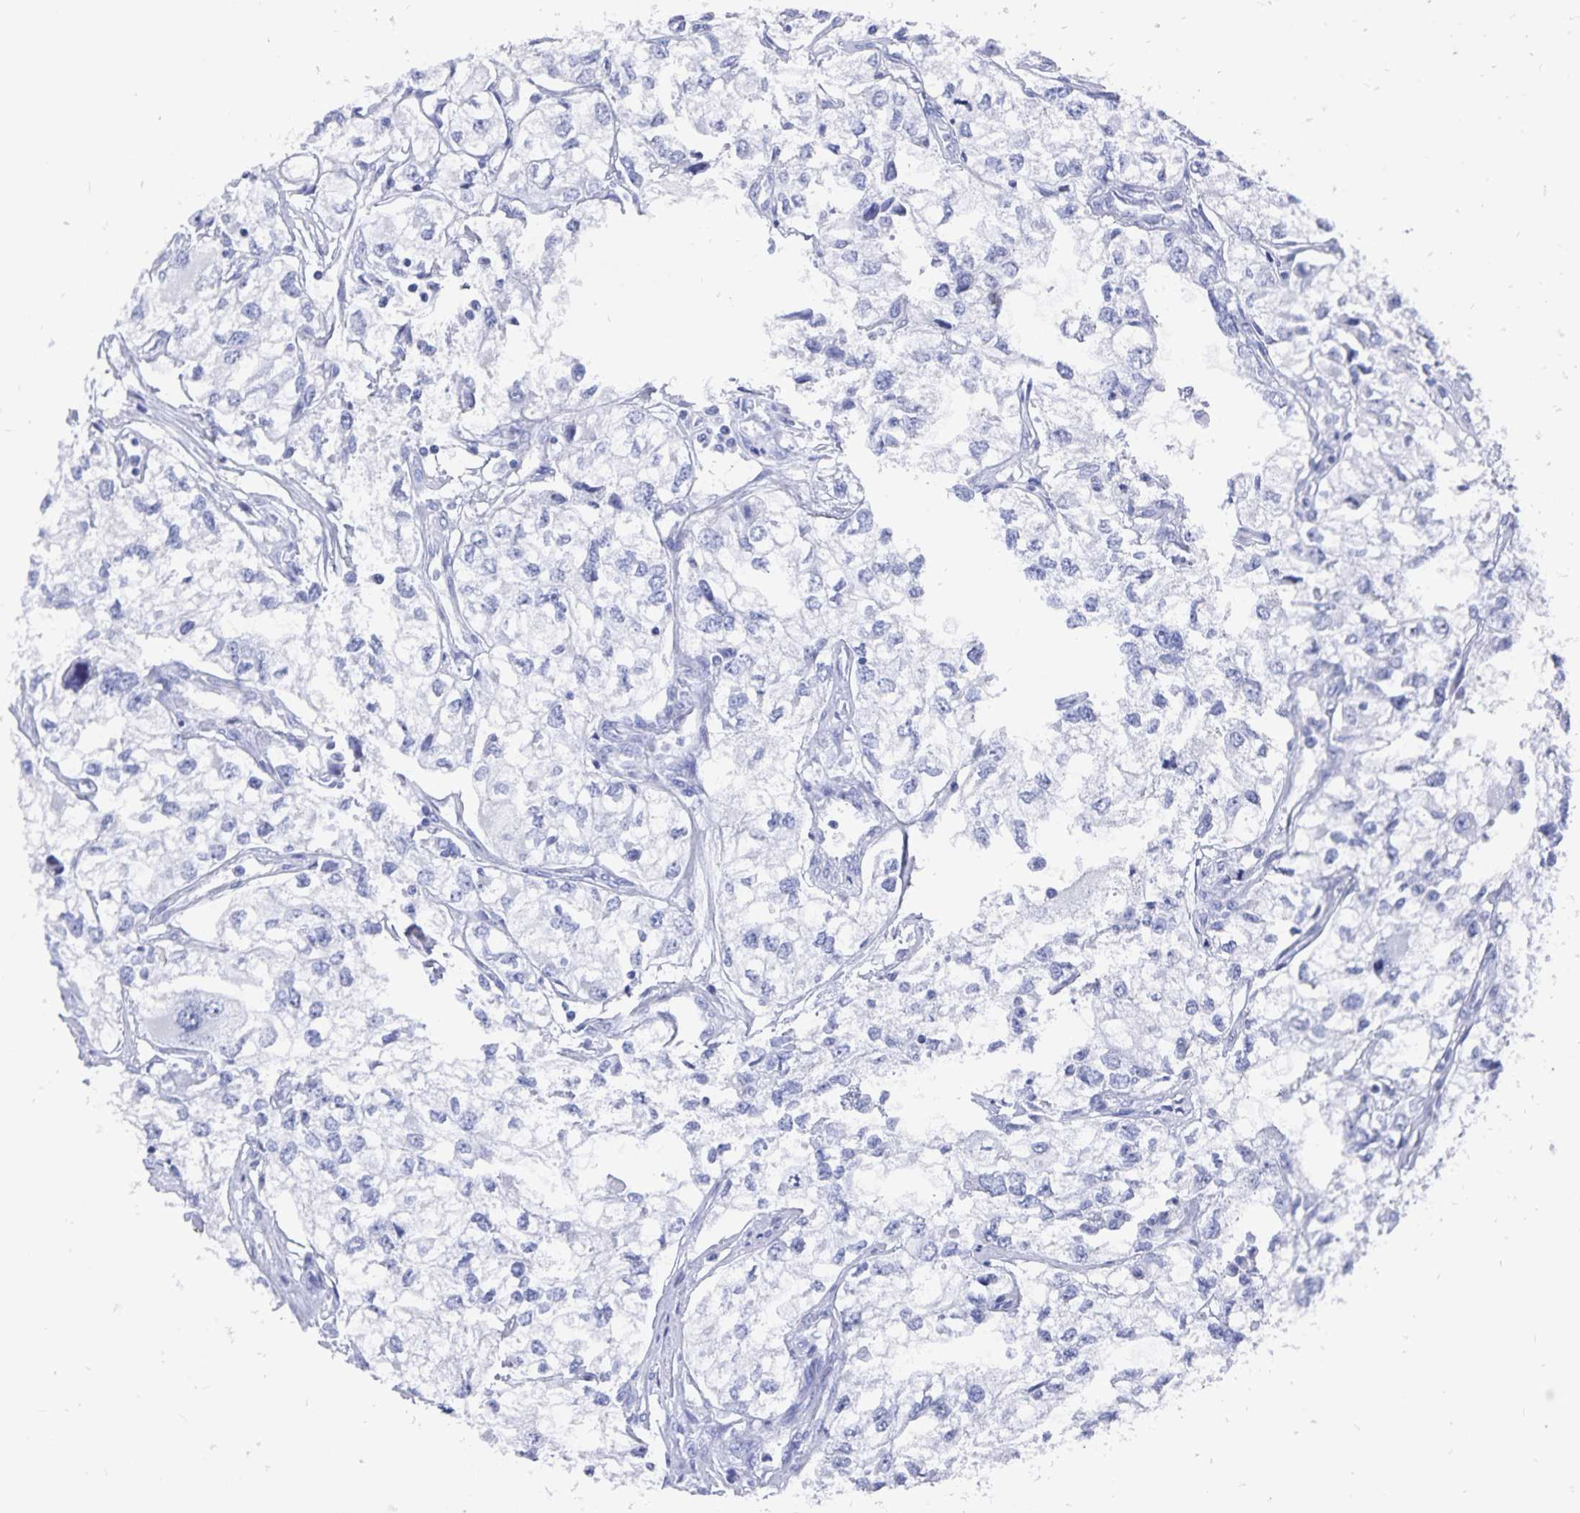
{"staining": {"intensity": "negative", "quantity": "none", "location": "none"}, "tissue": "renal cancer", "cell_type": "Tumor cells", "image_type": "cancer", "snomed": [{"axis": "morphology", "description": "Adenocarcinoma, NOS"}, {"axis": "topography", "description": "Kidney"}], "caption": "Adenocarcinoma (renal) was stained to show a protein in brown. There is no significant positivity in tumor cells.", "gene": "ADH1A", "patient": {"sex": "female", "age": 59}}